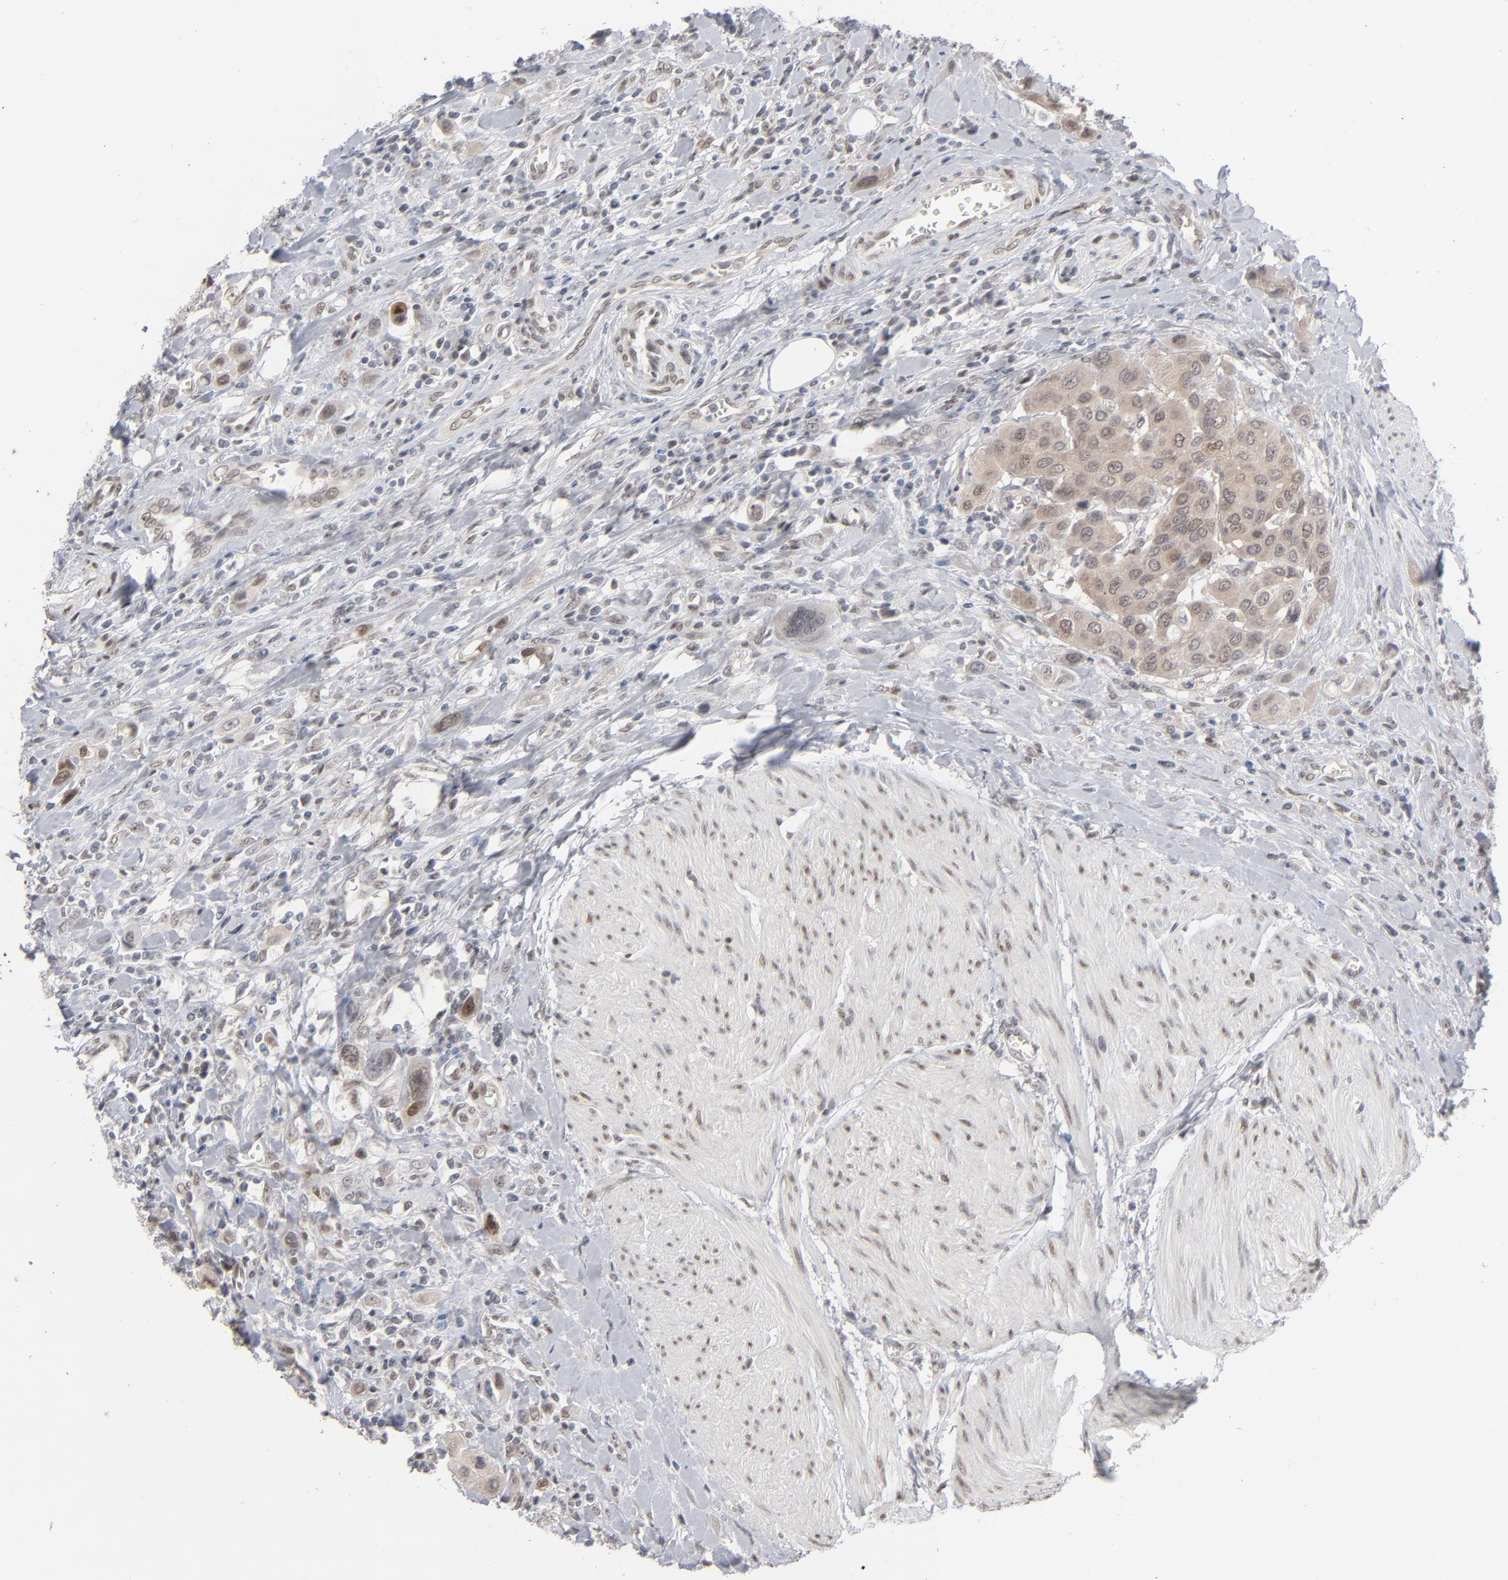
{"staining": {"intensity": "weak", "quantity": "25%-75%", "location": "cytoplasmic/membranous,nuclear"}, "tissue": "urothelial cancer", "cell_type": "Tumor cells", "image_type": "cancer", "snomed": [{"axis": "morphology", "description": "Urothelial carcinoma, High grade"}, {"axis": "topography", "description": "Urinary bladder"}], "caption": "Immunohistochemistry (IHC) (DAB (3,3'-diaminobenzidine)) staining of urothelial cancer displays weak cytoplasmic/membranous and nuclear protein staining in approximately 25%-75% of tumor cells.", "gene": "IRF9", "patient": {"sex": "male", "age": 50}}